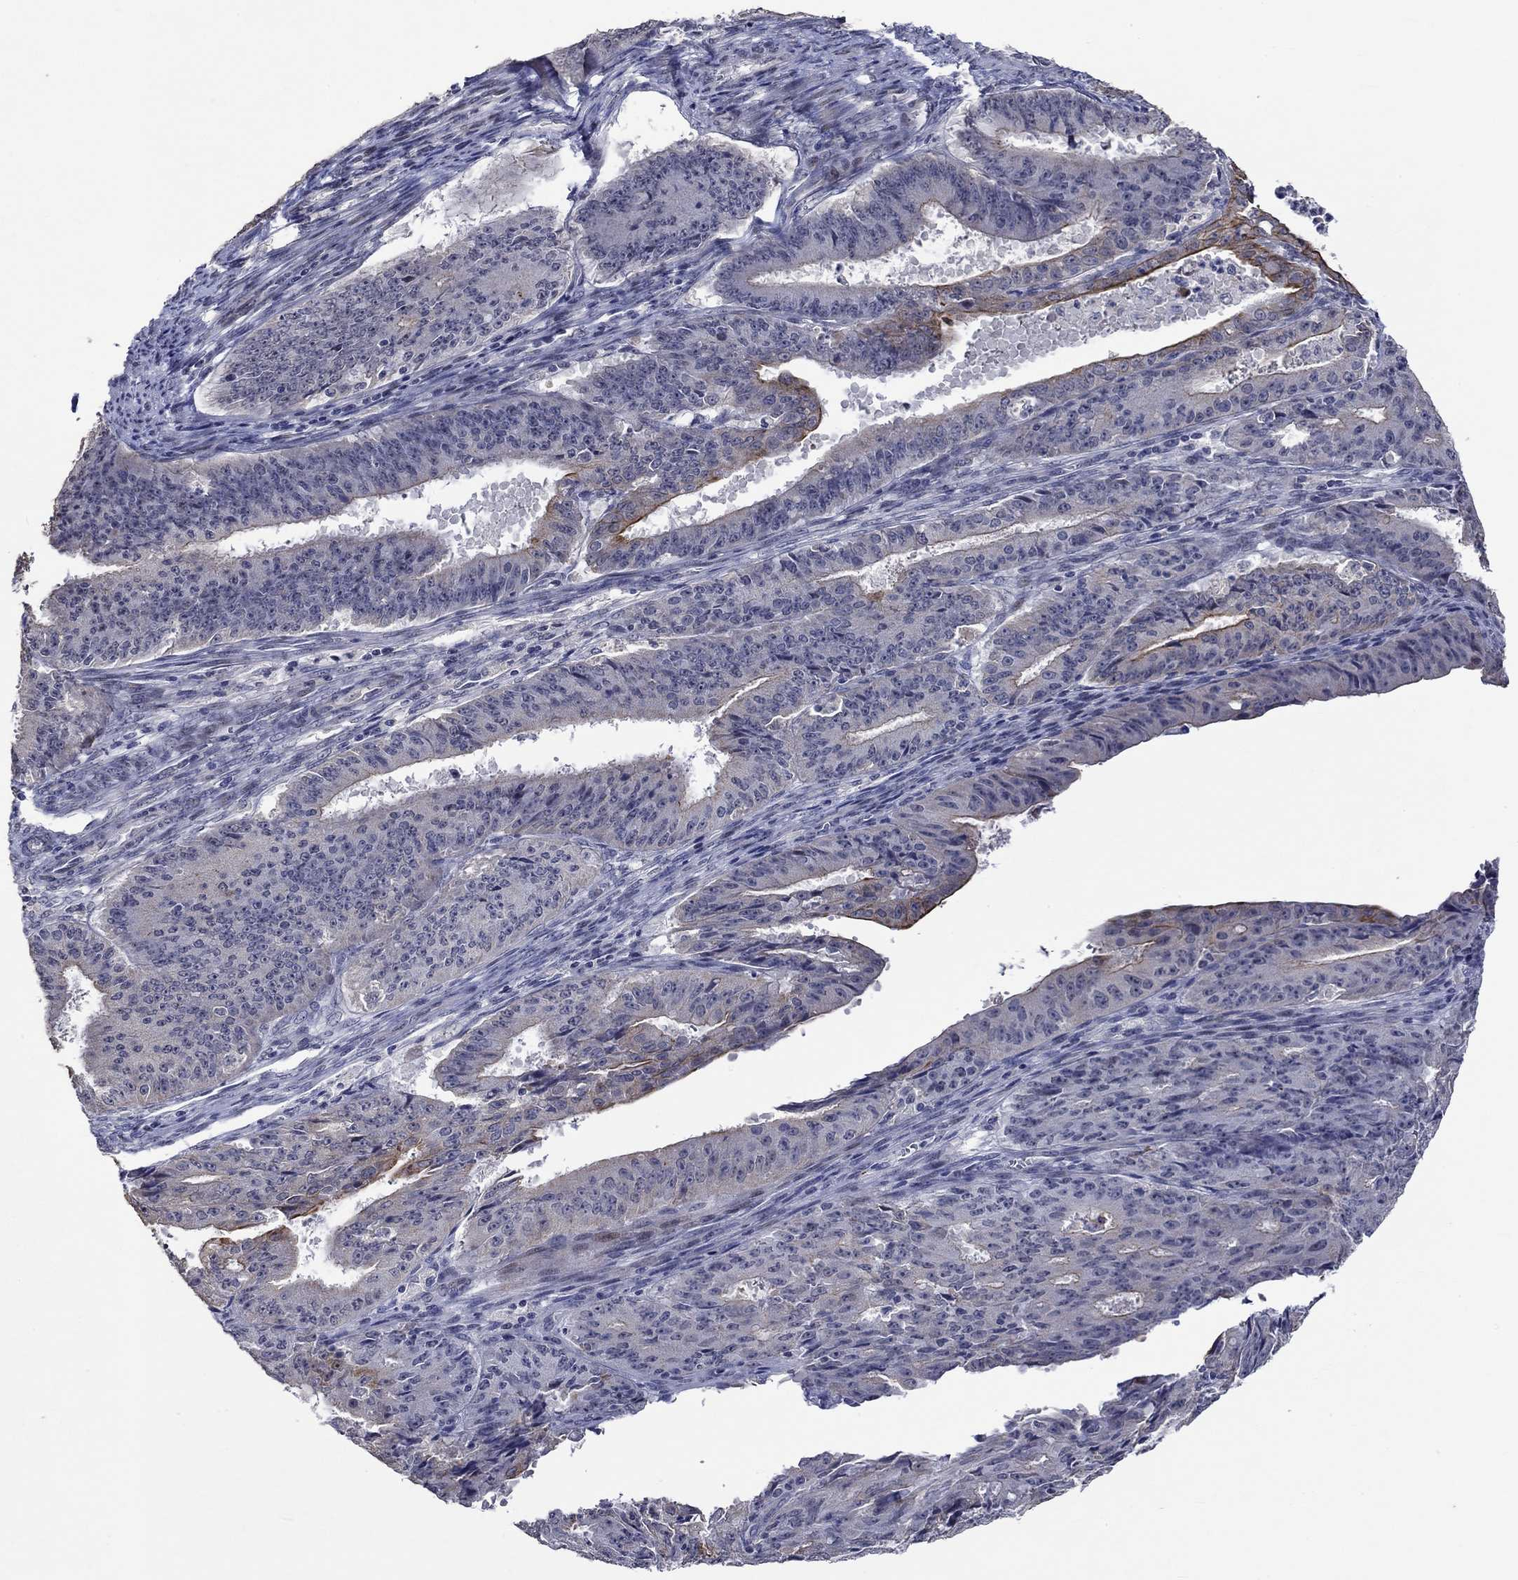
{"staining": {"intensity": "strong", "quantity": "<25%", "location": "cytoplasmic/membranous"}, "tissue": "ovarian cancer", "cell_type": "Tumor cells", "image_type": "cancer", "snomed": [{"axis": "morphology", "description": "Carcinoma, endometroid"}, {"axis": "topography", "description": "Ovary"}], "caption": "This is an image of IHC staining of ovarian cancer, which shows strong staining in the cytoplasmic/membranous of tumor cells.", "gene": "DDX3Y", "patient": {"sex": "female", "age": 42}}